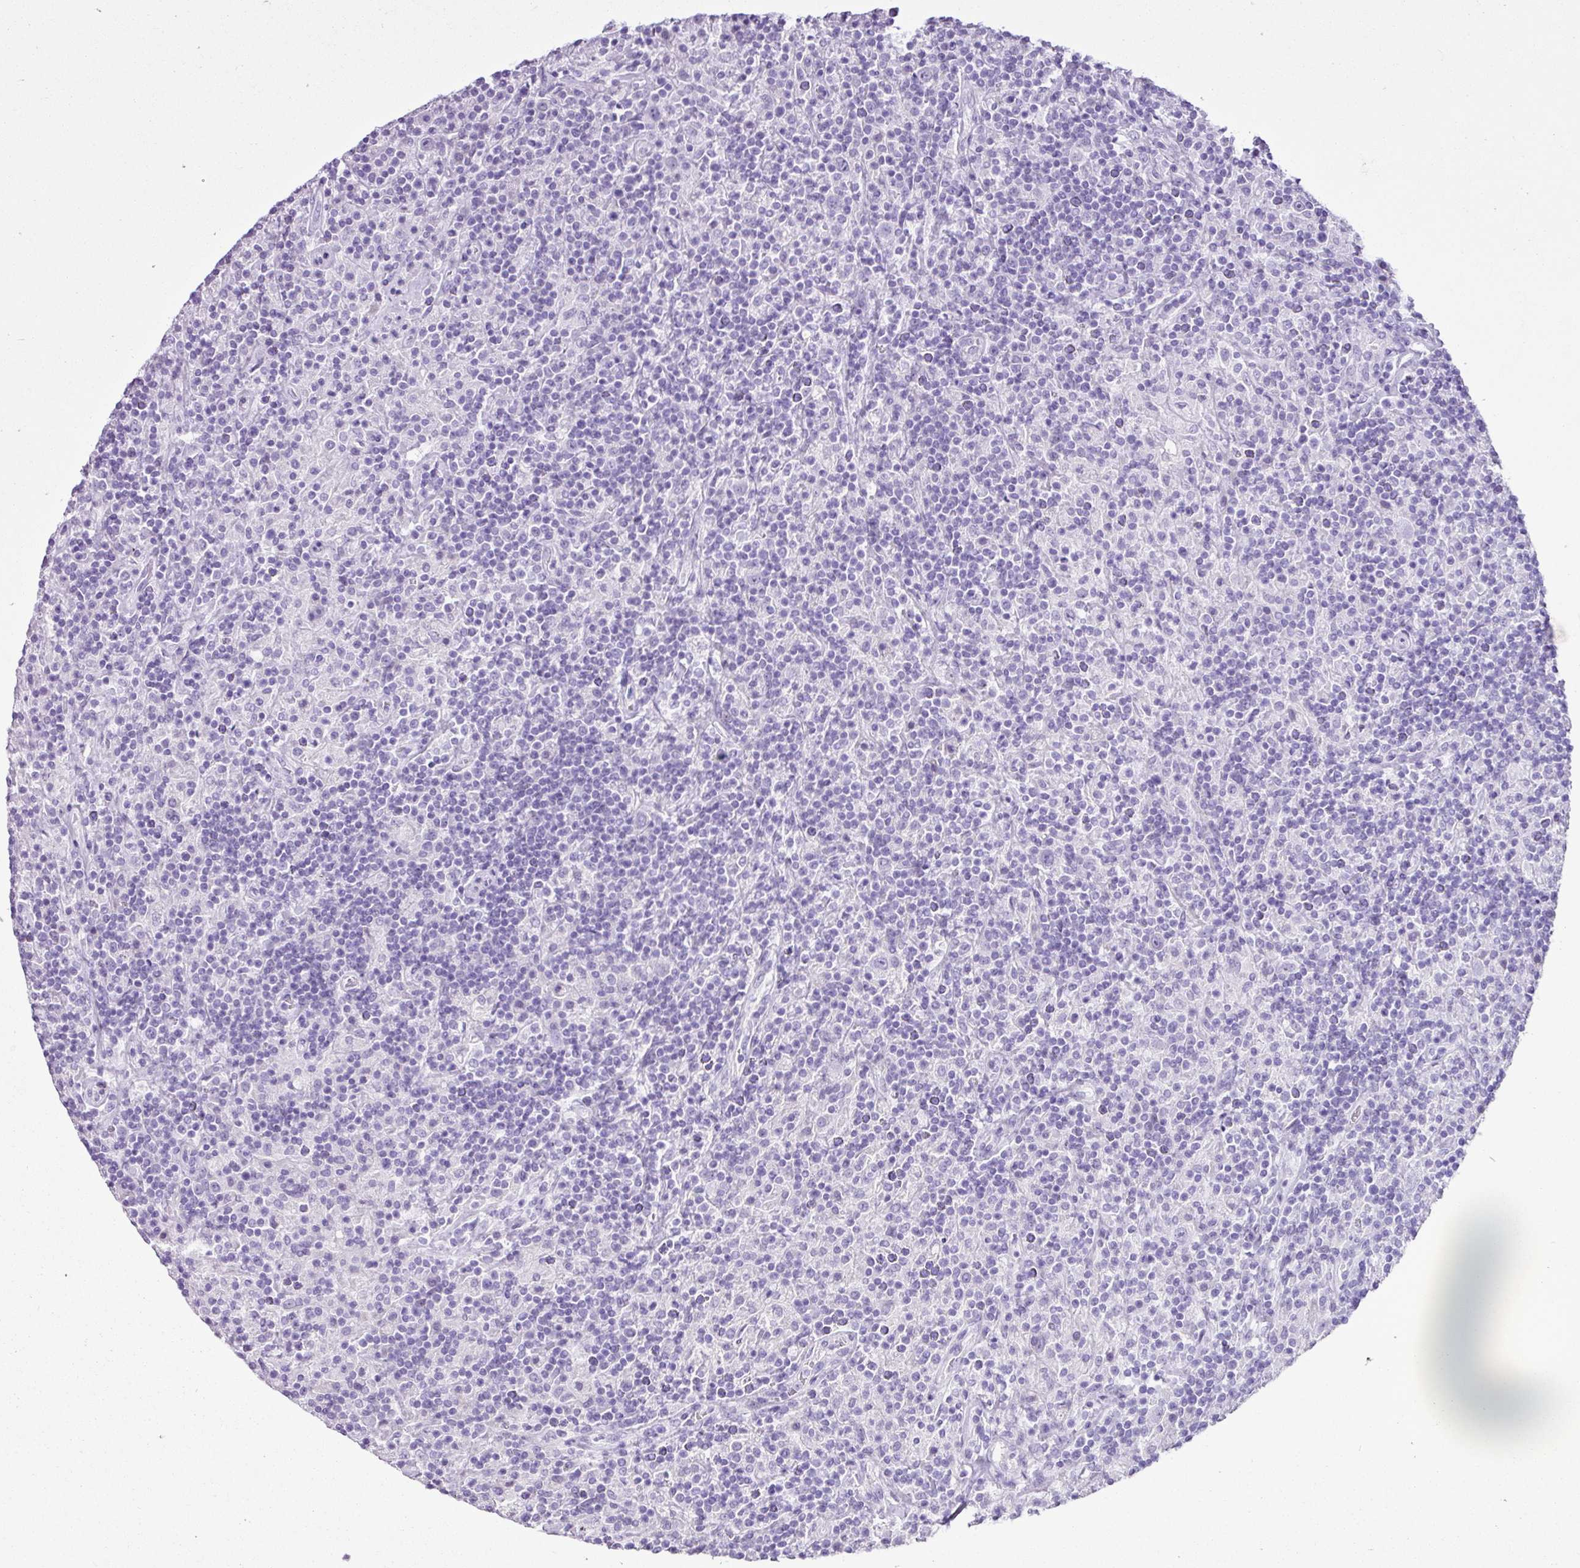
{"staining": {"intensity": "negative", "quantity": "none", "location": "none"}, "tissue": "lymphoma", "cell_type": "Tumor cells", "image_type": "cancer", "snomed": [{"axis": "morphology", "description": "Hodgkin's disease, NOS"}, {"axis": "topography", "description": "Lymph node"}], "caption": "Immunohistochemical staining of human Hodgkin's disease reveals no significant expression in tumor cells.", "gene": "PGR", "patient": {"sex": "male", "age": 70}}